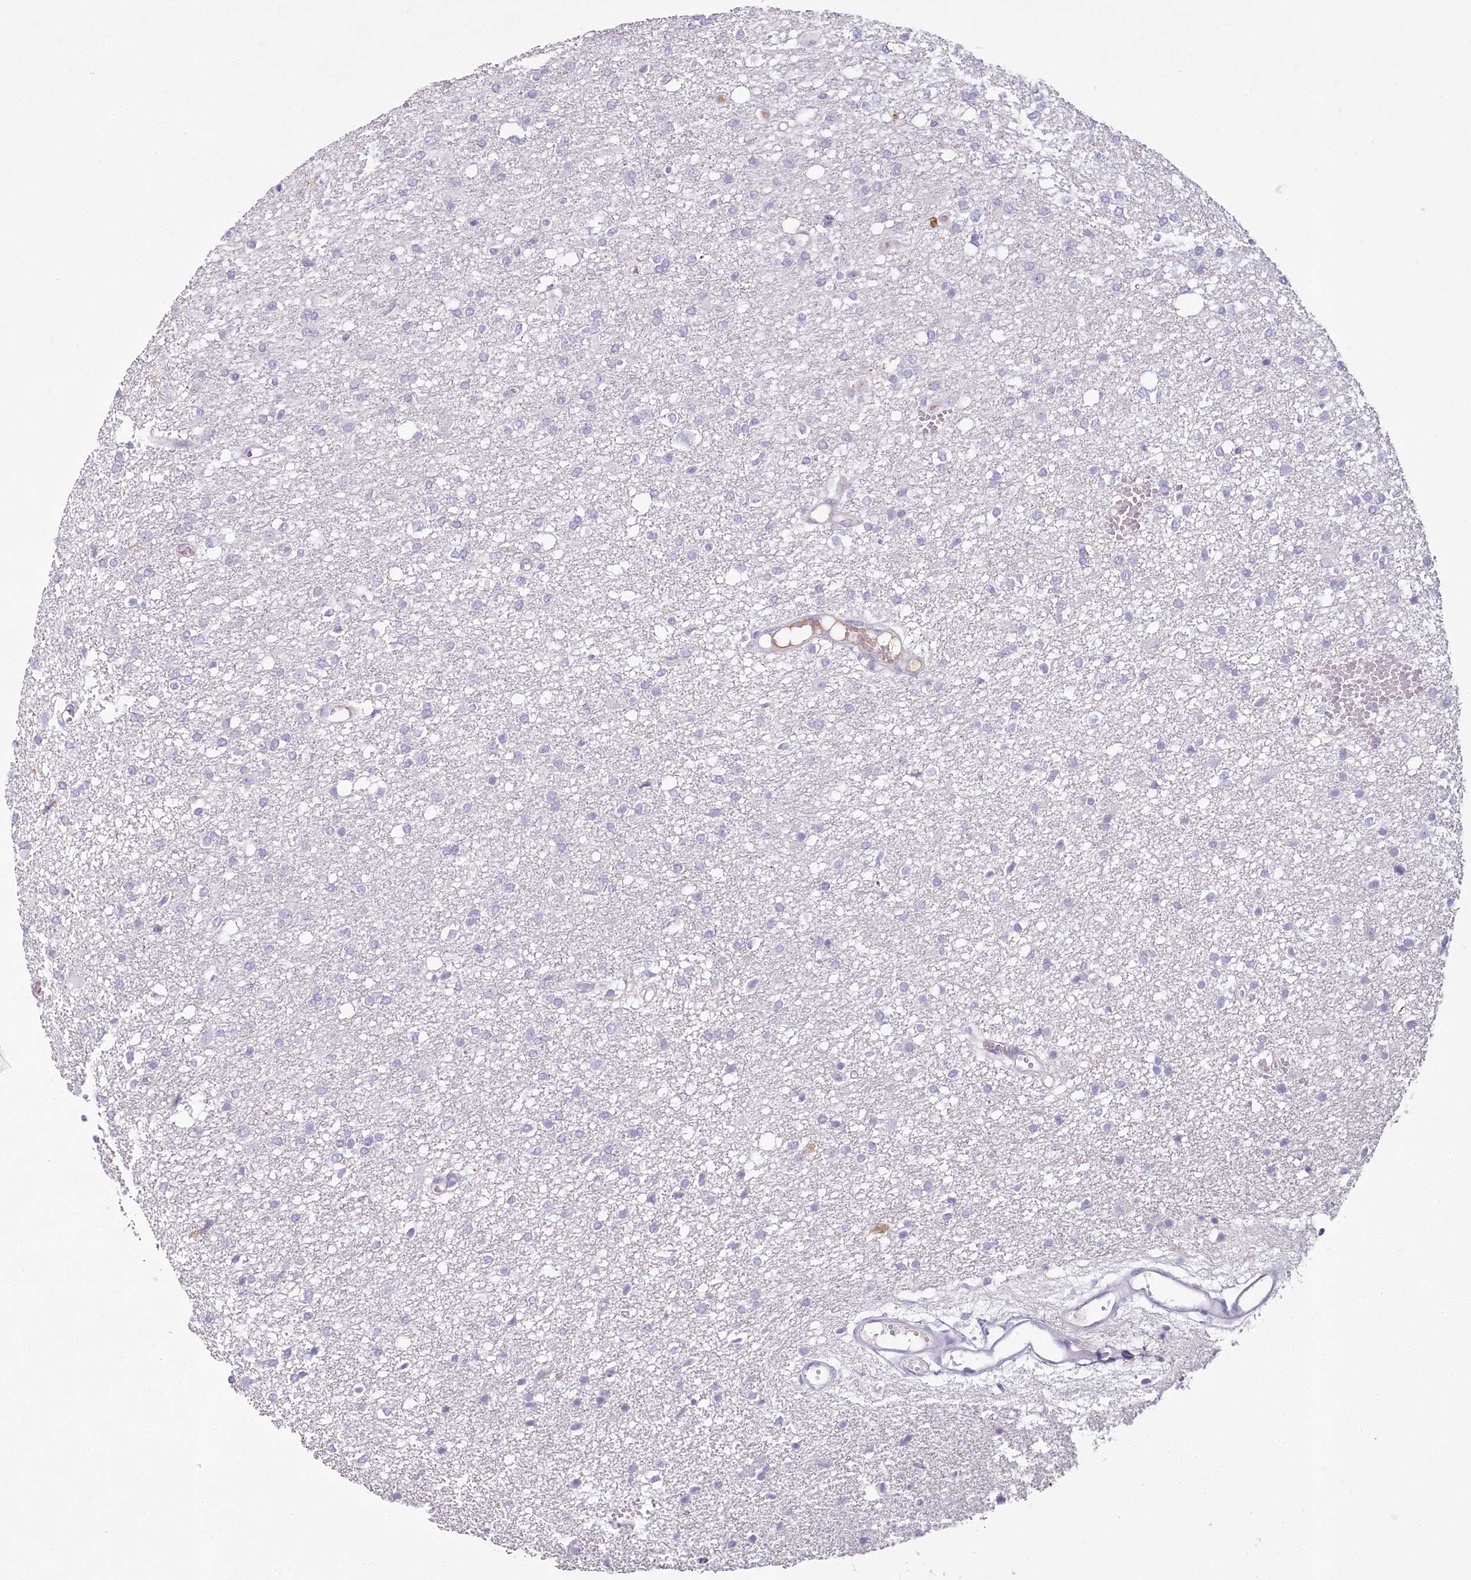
{"staining": {"intensity": "negative", "quantity": "none", "location": "none"}, "tissue": "glioma", "cell_type": "Tumor cells", "image_type": "cancer", "snomed": [{"axis": "morphology", "description": "Glioma, malignant, High grade"}, {"axis": "topography", "description": "Brain"}], "caption": "Immunohistochemistry (IHC) of human glioma reveals no positivity in tumor cells. (Immunohistochemistry (IHC), brightfield microscopy, high magnification).", "gene": "HPD", "patient": {"sex": "female", "age": 59}}